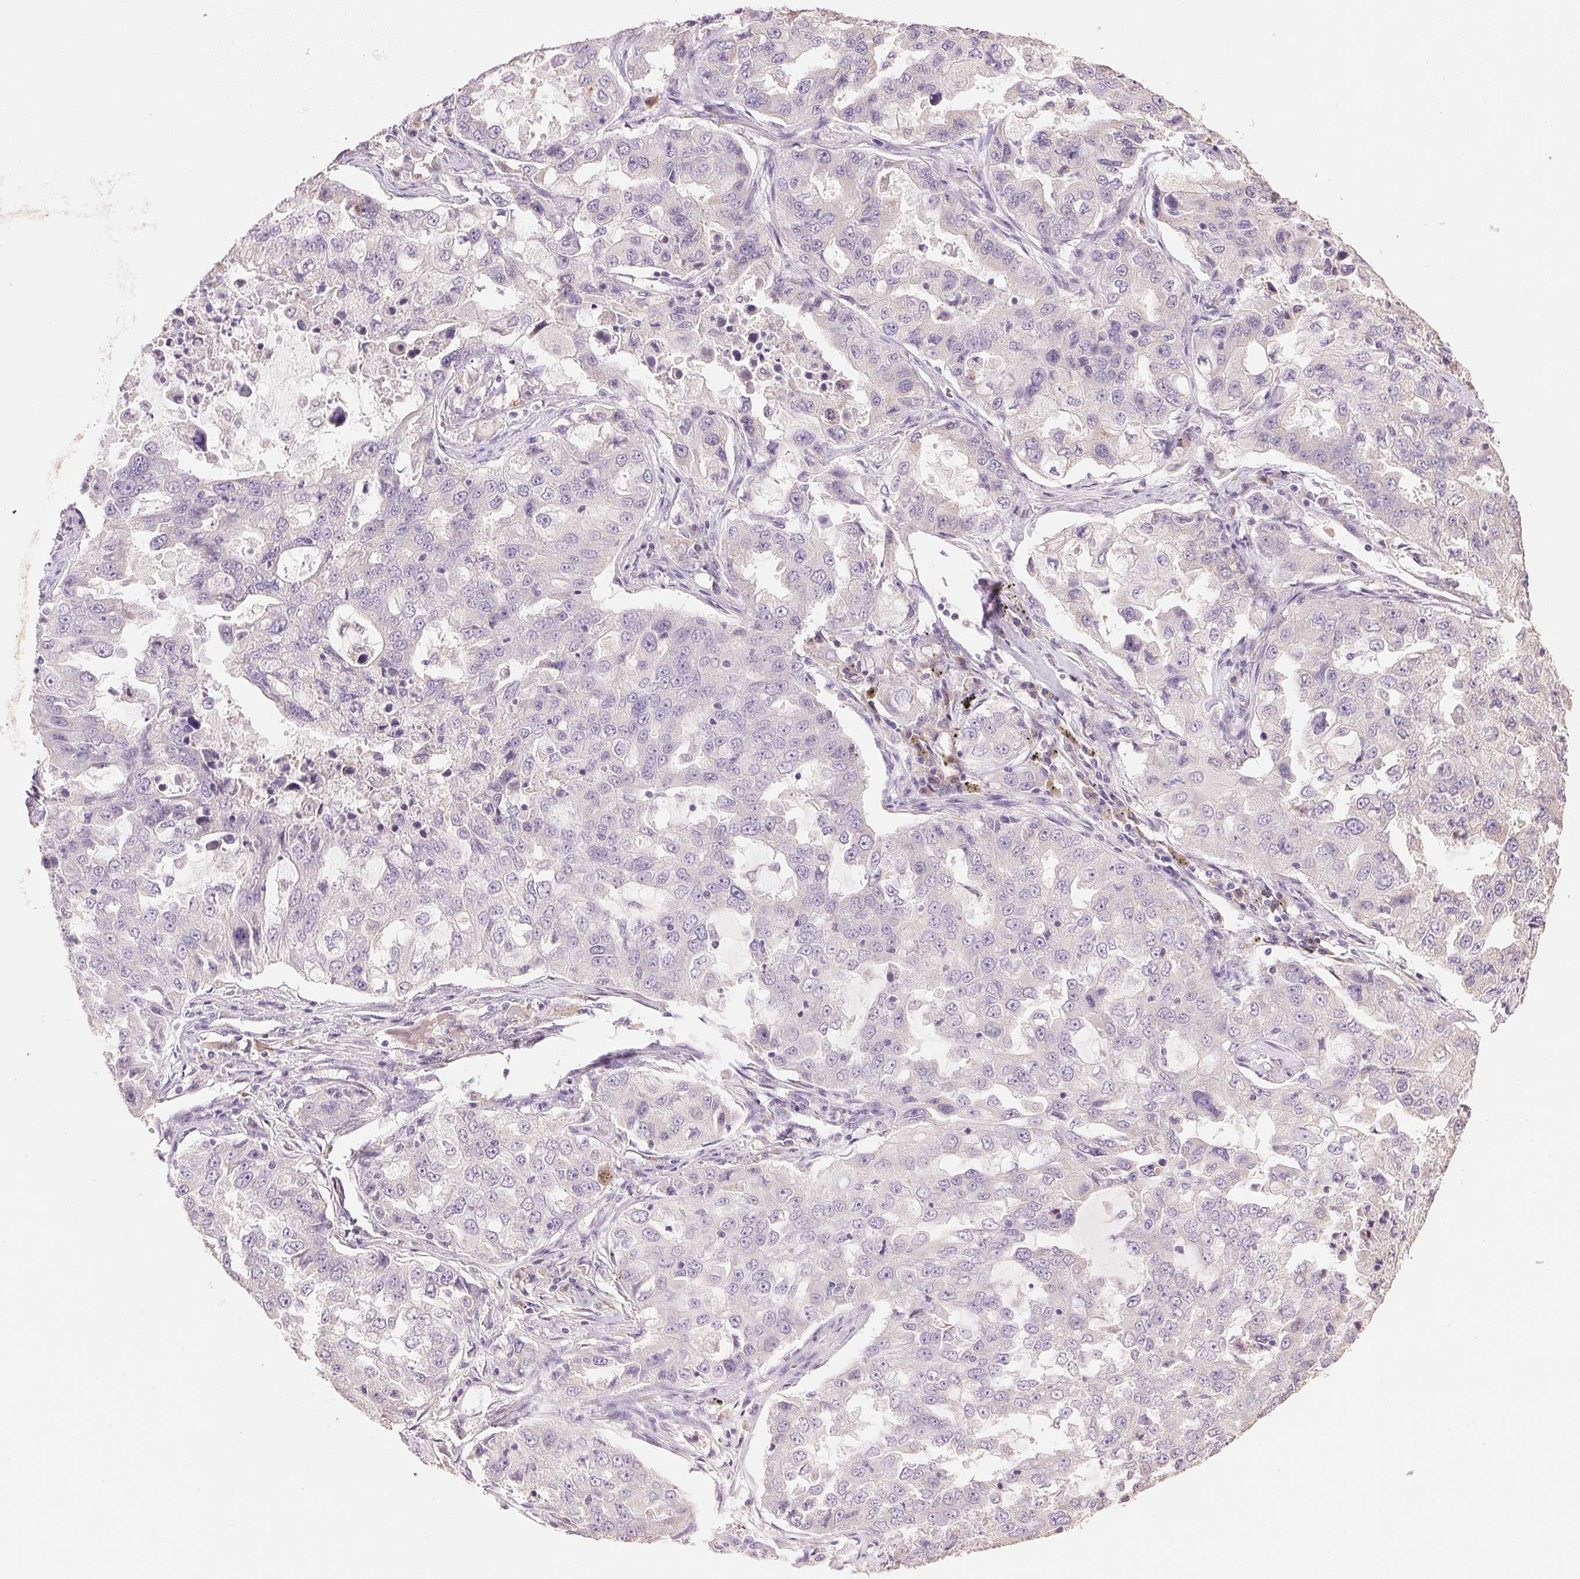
{"staining": {"intensity": "negative", "quantity": "none", "location": "none"}, "tissue": "lung cancer", "cell_type": "Tumor cells", "image_type": "cancer", "snomed": [{"axis": "morphology", "description": "Adenocarcinoma, NOS"}, {"axis": "topography", "description": "Lung"}], "caption": "This is an IHC image of lung cancer (adenocarcinoma). There is no expression in tumor cells.", "gene": "LYZL6", "patient": {"sex": "female", "age": 61}}